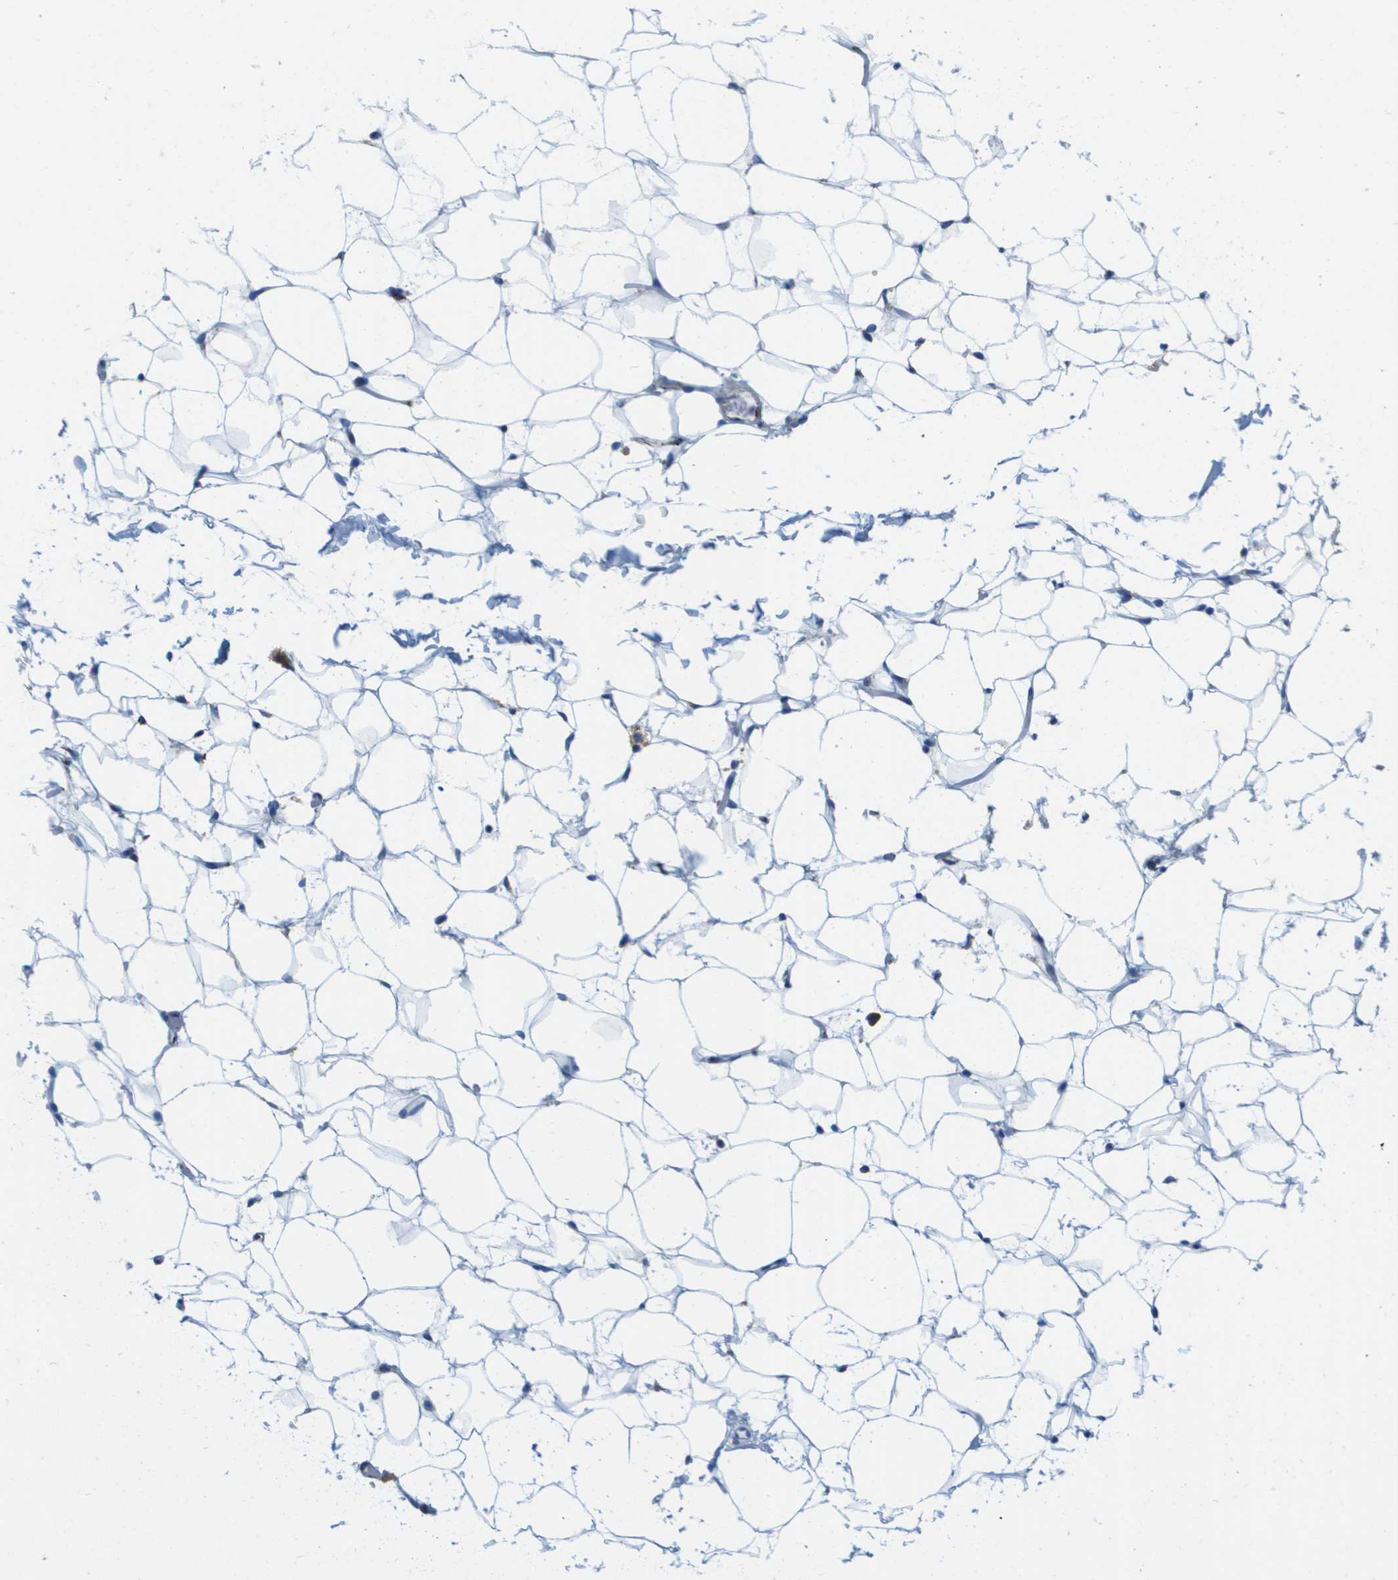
{"staining": {"intensity": "negative", "quantity": "none", "location": "none"}, "tissue": "adipose tissue", "cell_type": "Adipocytes", "image_type": "normal", "snomed": [{"axis": "morphology", "description": "Normal tissue, NOS"}, {"axis": "topography", "description": "Breast"}, {"axis": "topography", "description": "Soft tissue"}], "caption": "Immunohistochemistry (IHC) photomicrograph of benign human adipose tissue stained for a protein (brown), which reveals no positivity in adipocytes.", "gene": "PRCP", "patient": {"sex": "female", "age": 75}}